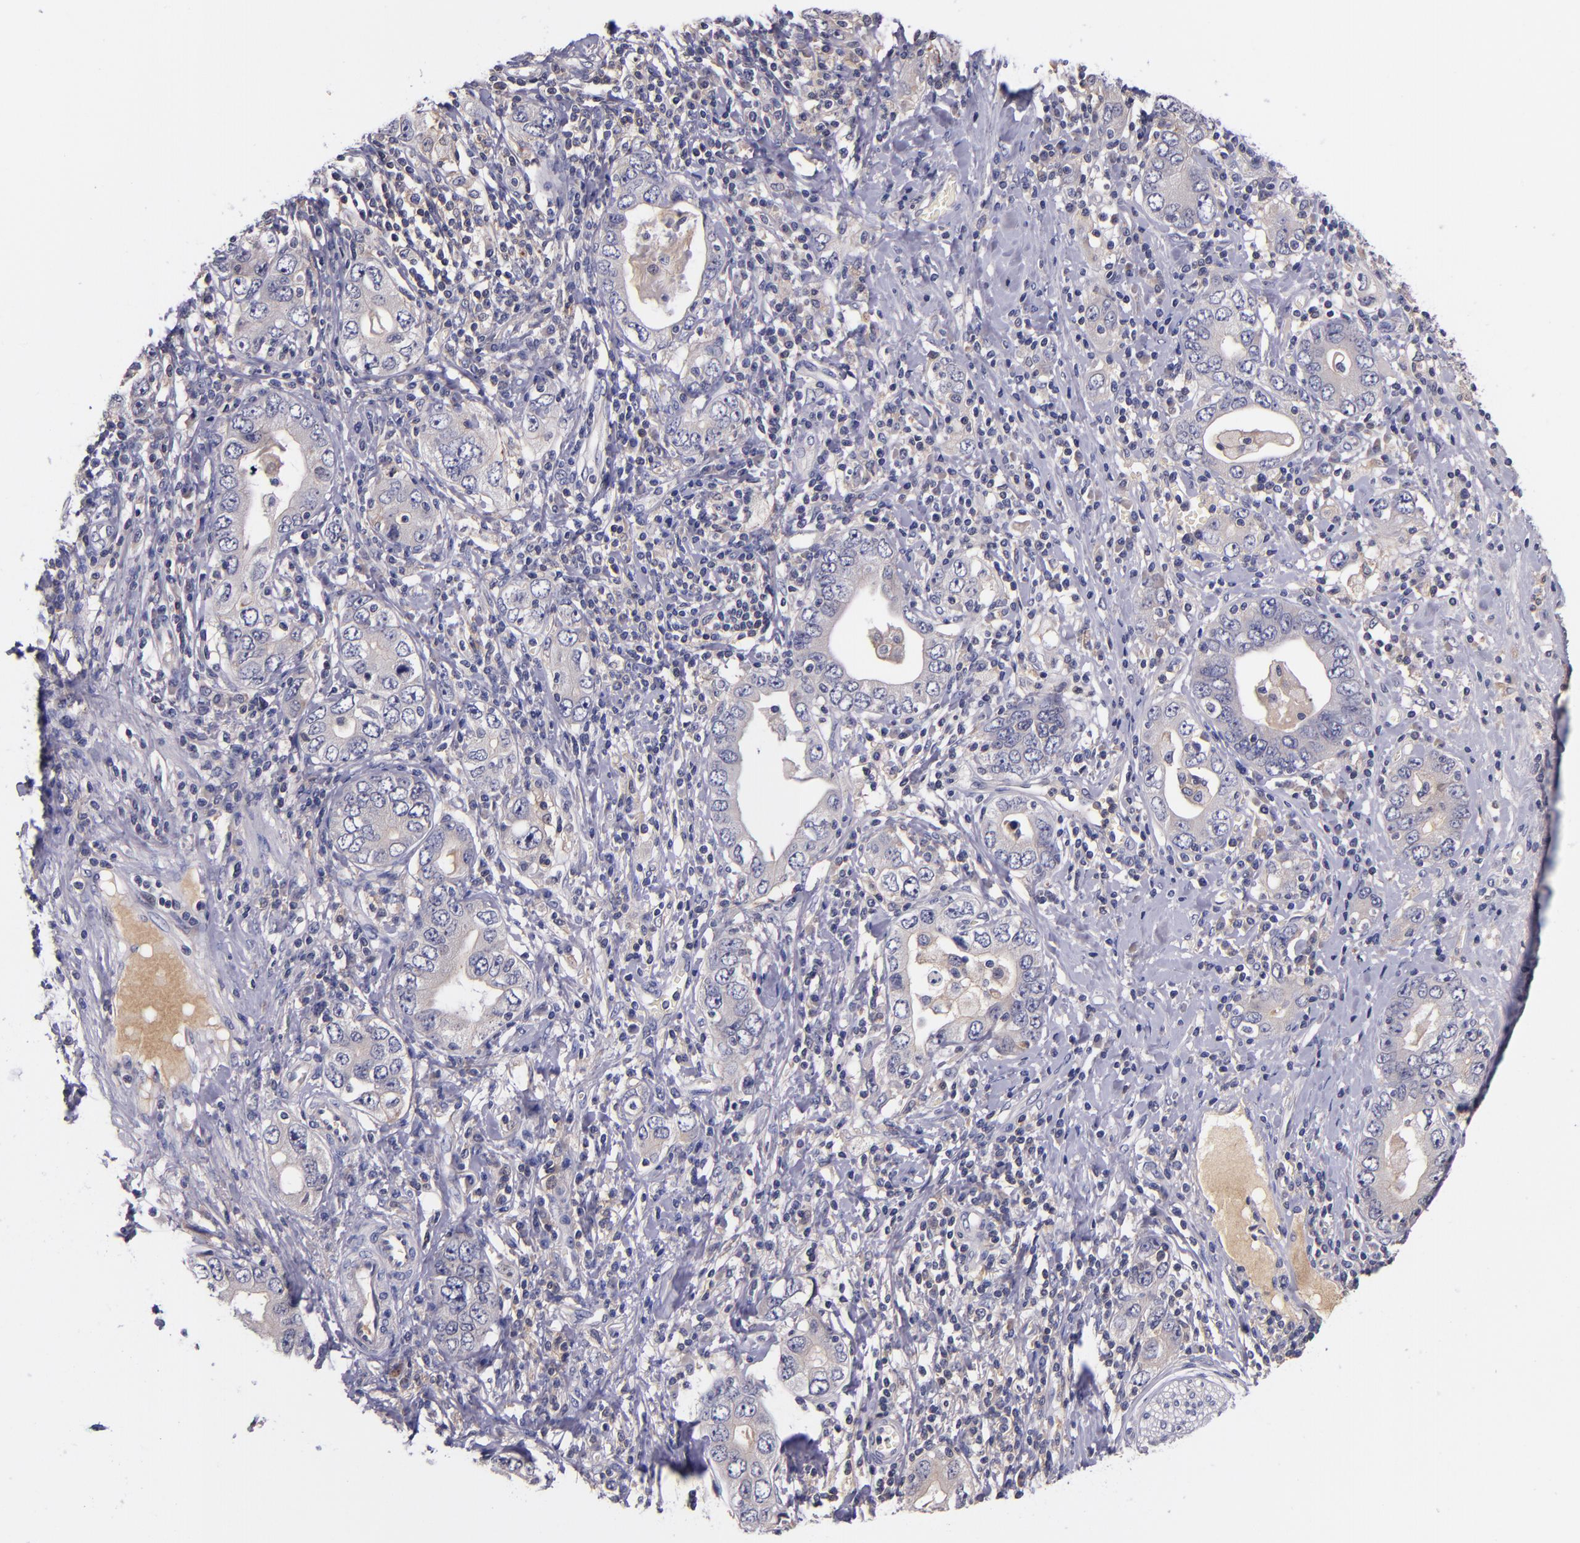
{"staining": {"intensity": "weak", "quantity": ">75%", "location": "cytoplasmic/membranous"}, "tissue": "stomach cancer", "cell_type": "Tumor cells", "image_type": "cancer", "snomed": [{"axis": "morphology", "description": "Adenocarcinoma, NOS"}, {"axis": "topography", "description": "Stomach, lower"}], "caption": "DAB immunohistochemical staining of stomach cancer (adenocarcinoma) demonstrates weak cytoplasmic/membranous protein staining in approximately >75% of tumor cells.", "gene": "RBP4", "patient": {"sex": "female", "age": 93}}